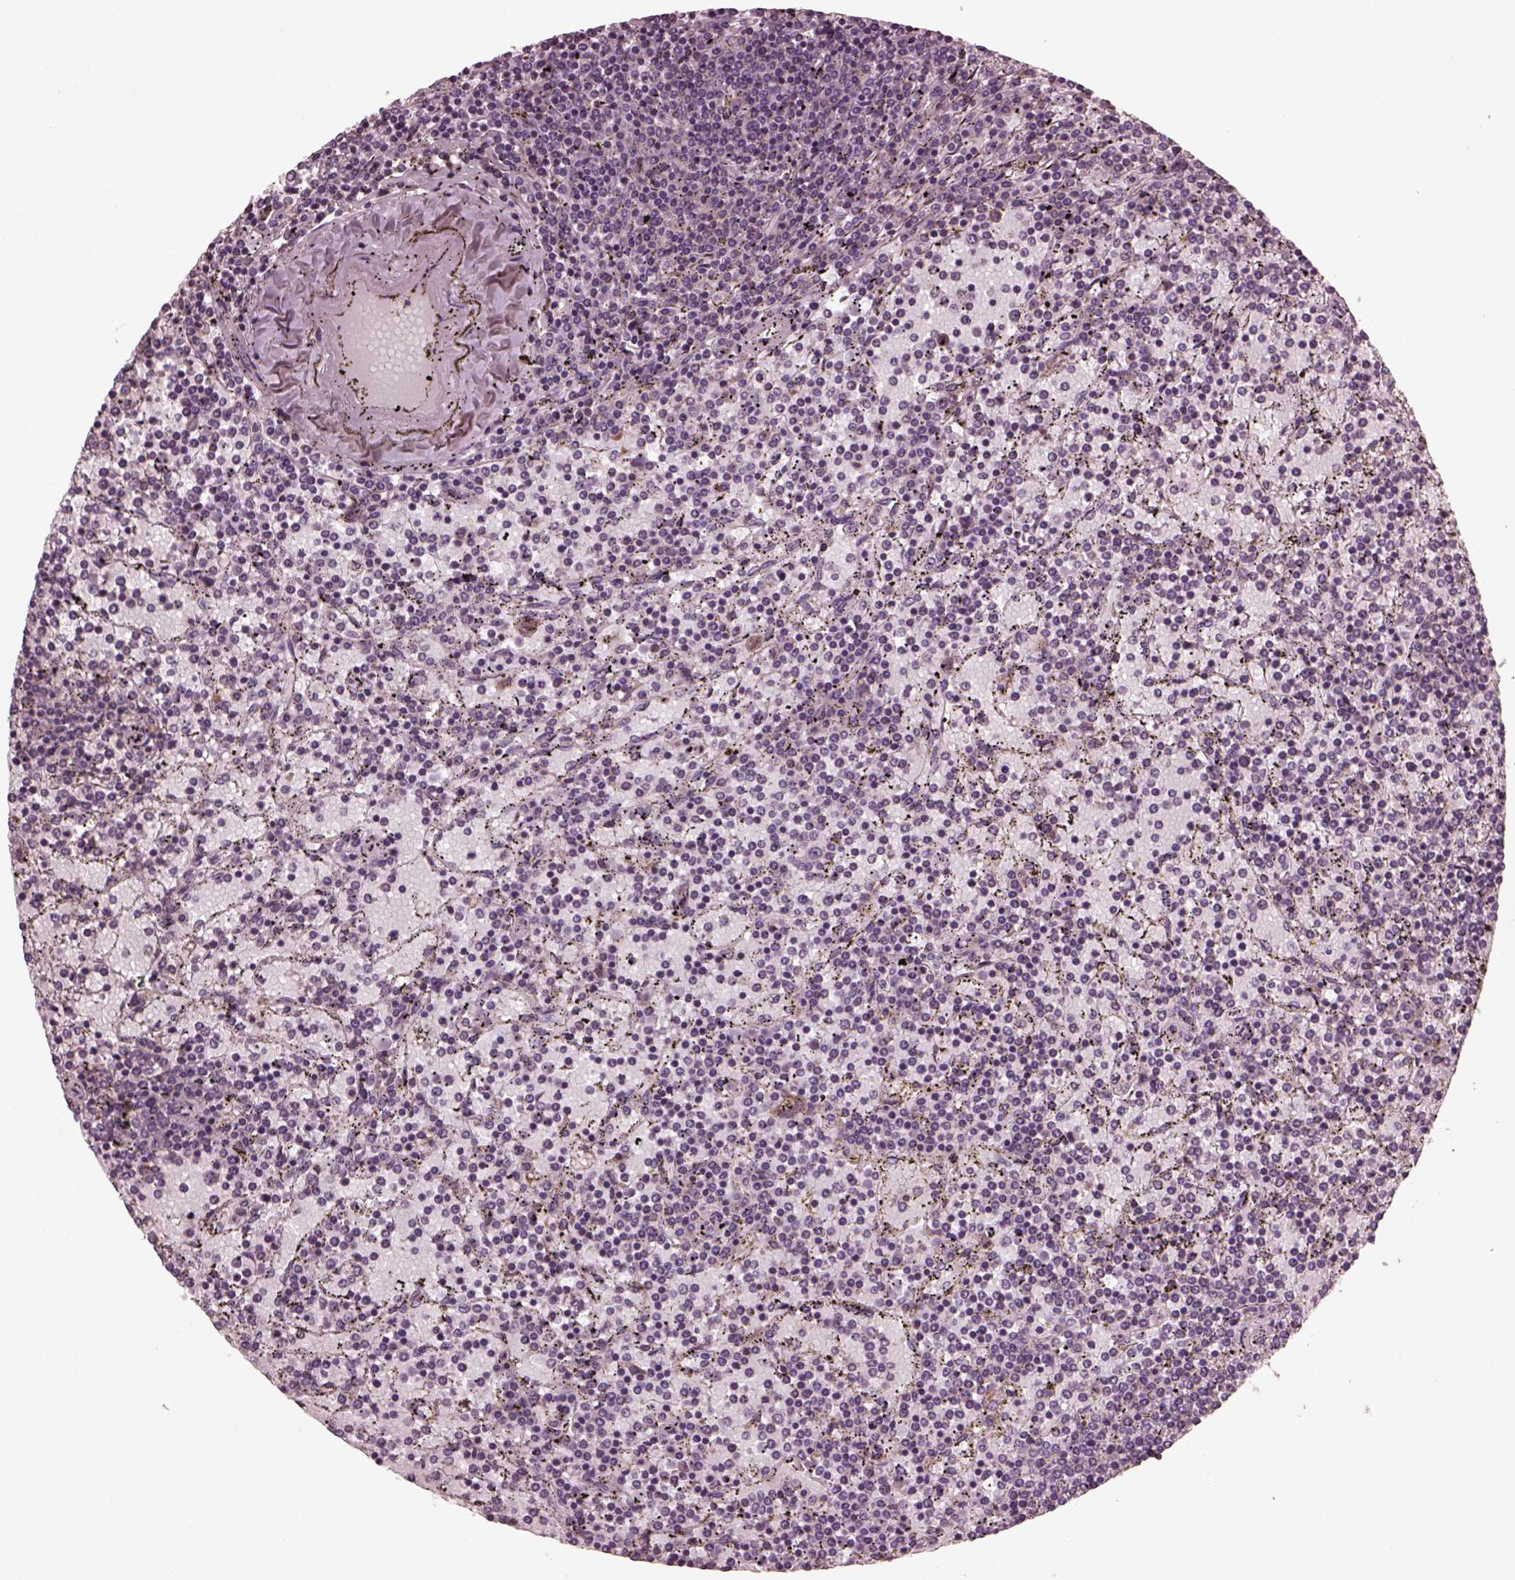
{"staining": {"intensity": "negative", "quantity": "none", "location": "none"}, "tissue": "lymphoma", "cell_type": "Tumor cells", "image_type": "cancer", "snomed": [{"axis": "morphology", "description": "Malignant lymphoma, non-Hodgkin's type, Low grade"}, {"axis": "topography", "description": "Spleen"}], "caption": "Histopathology image shows no significant protein staining in tumor cells of low-grade malignant lymphoma, non-Hodgkin's type.", "gene": "AP4M1", "patient": {"sex": "female", "age": 77}}